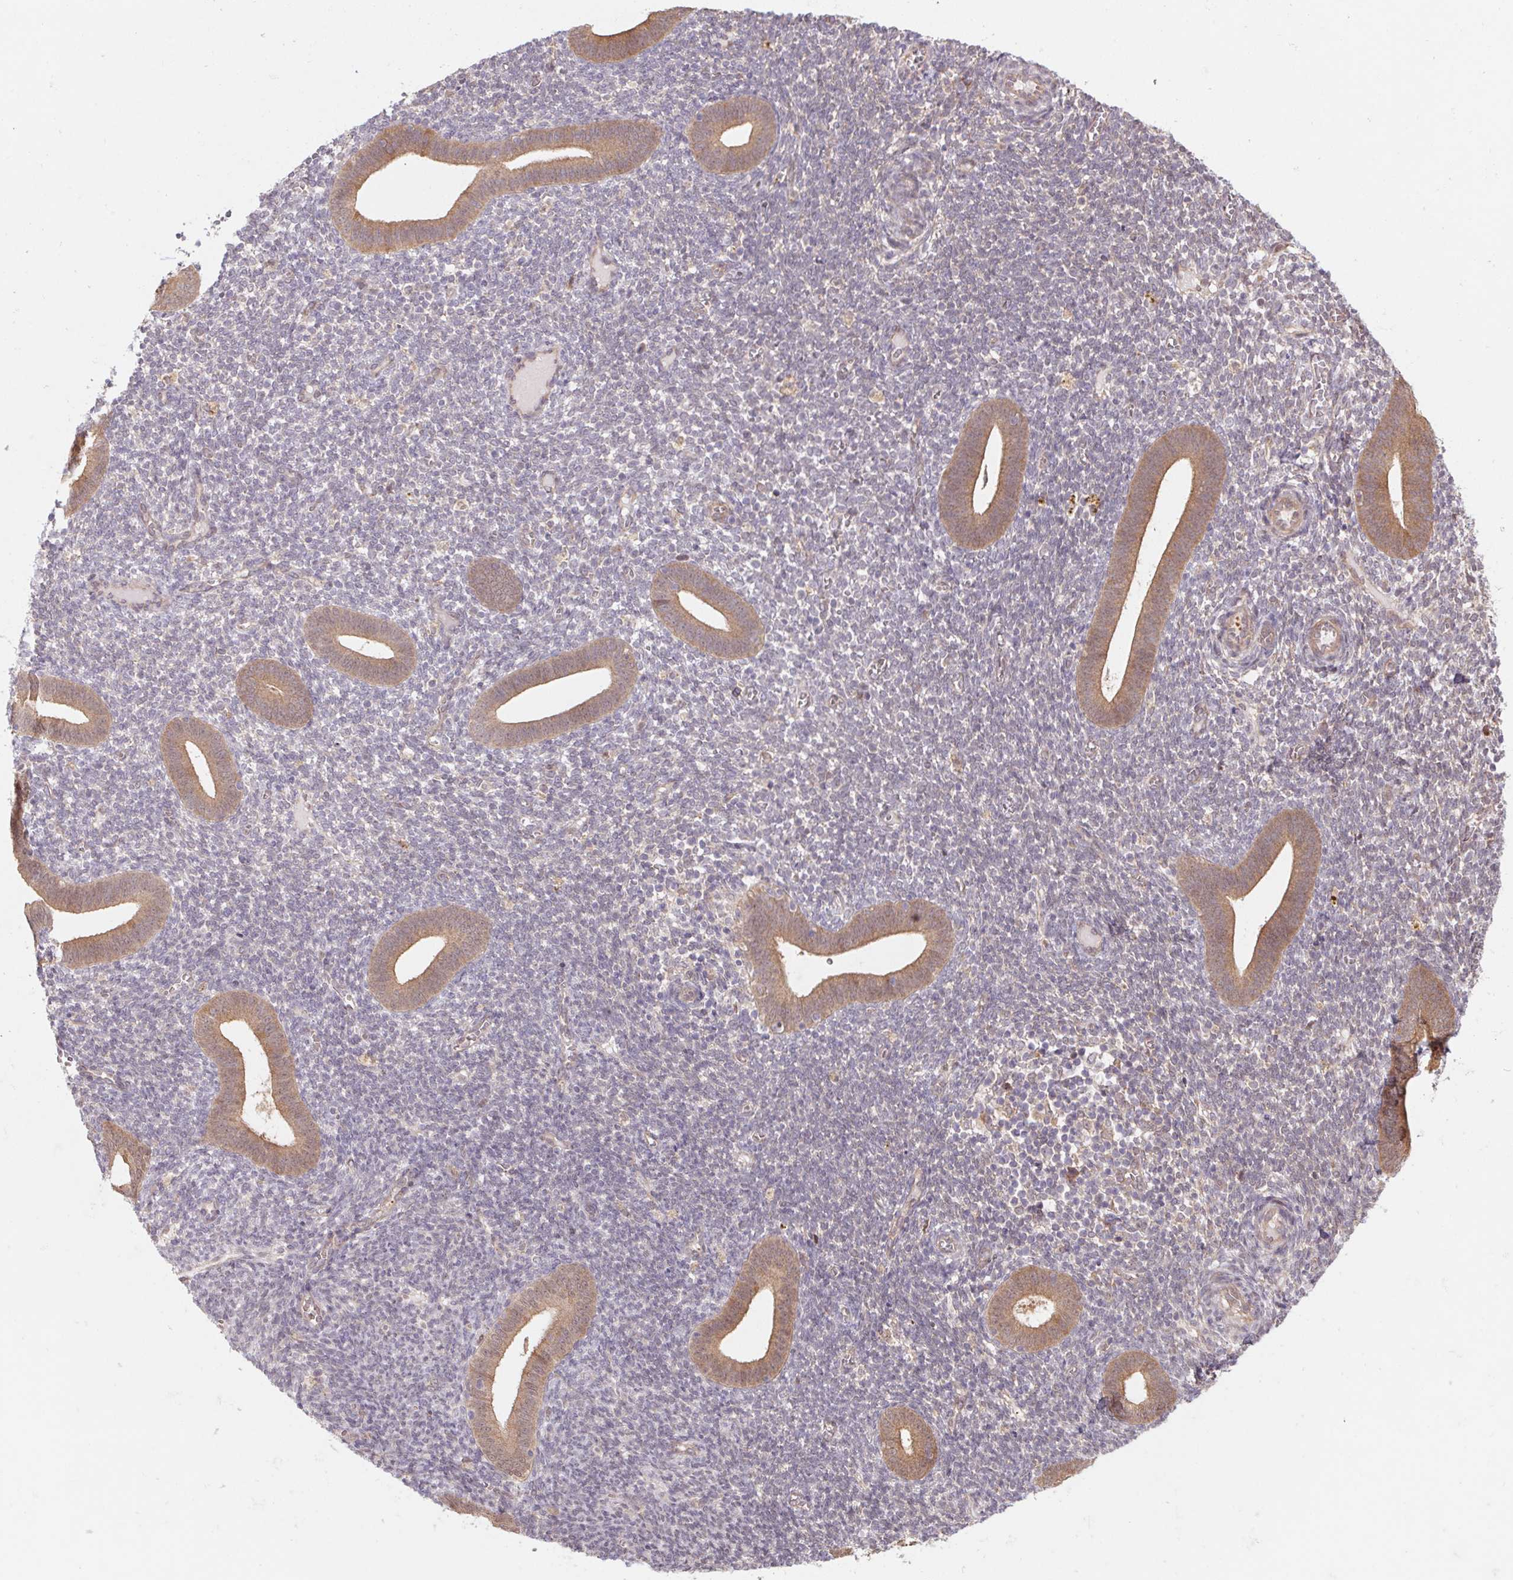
{"staining": {"intensity": "negative", "quantity": "none", "location": "none"}, "tissue": "endometrium", "cell_type": "Cells in endometrial stroma", "image_type": "normal", "snomed": [{"axis": "morphology", "description": "Normal tissue, NOS"}, {"axis": "topography", "description": "Endometrium"}], "caption": "Cells in endometrial stroma show no significant staining in normal endometrium. Nuclei are stained in blue.", "gene": "RRM1", "patient": {"sex": "female", "age": 25}}